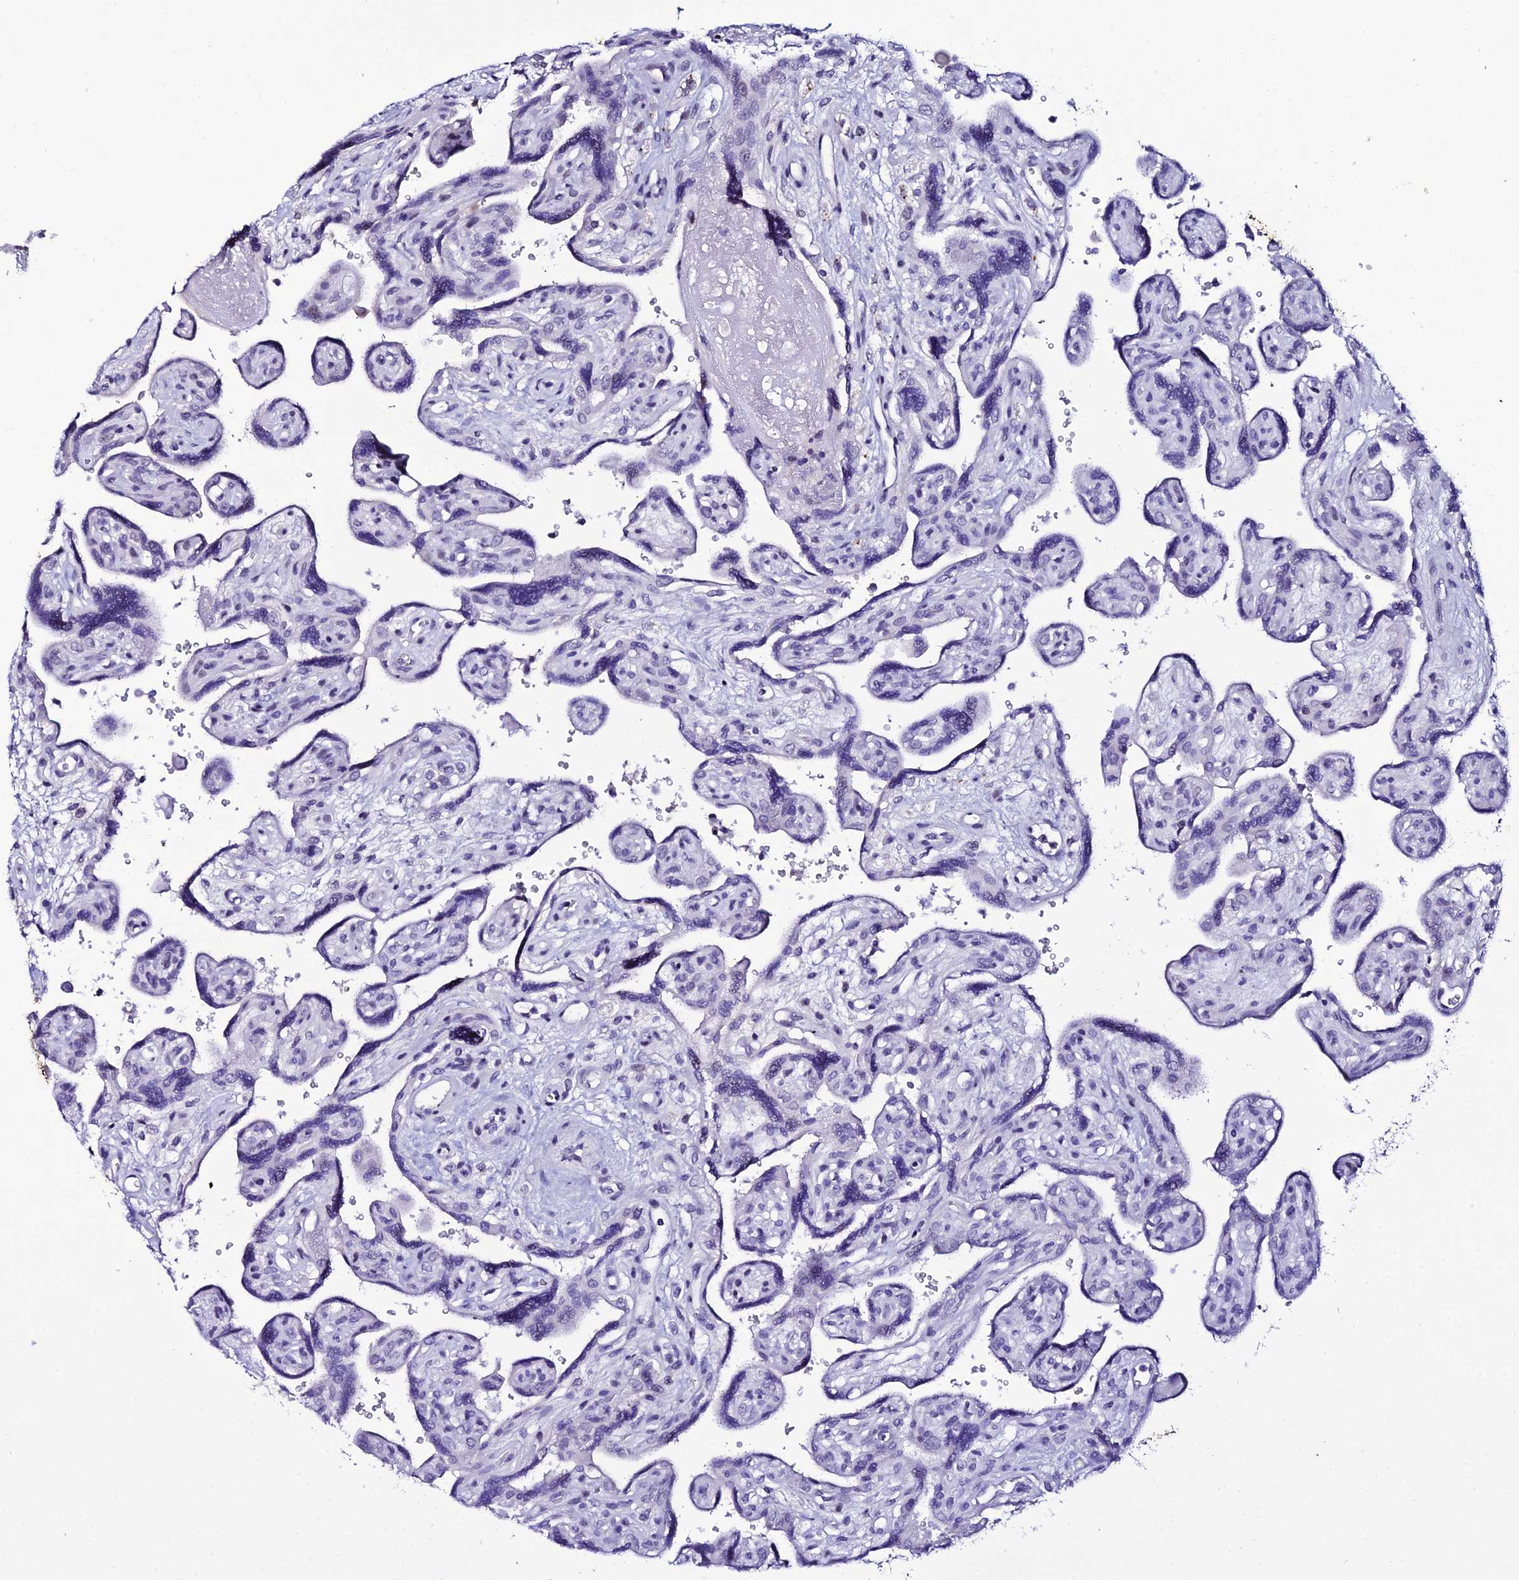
{"staining": {"intensity": "negative", "quantity": "none", "location": "none"}, "tissue": "placenta", "cell_type": "Decidual cells", "image_type": "normal", "snomed": [{"axis": "morphology", "description": "Normal tissue, NOS"}, {"axis": "topography", "description": "Placenta"}], "caption": "Placenta was stained to show a protein in brown. There is no significant expression in decidual cells. (IHC, brightfield microscopy, high magnification).", "gene": "DEFB132", "patient": {"sex": "female", "age": 39}}